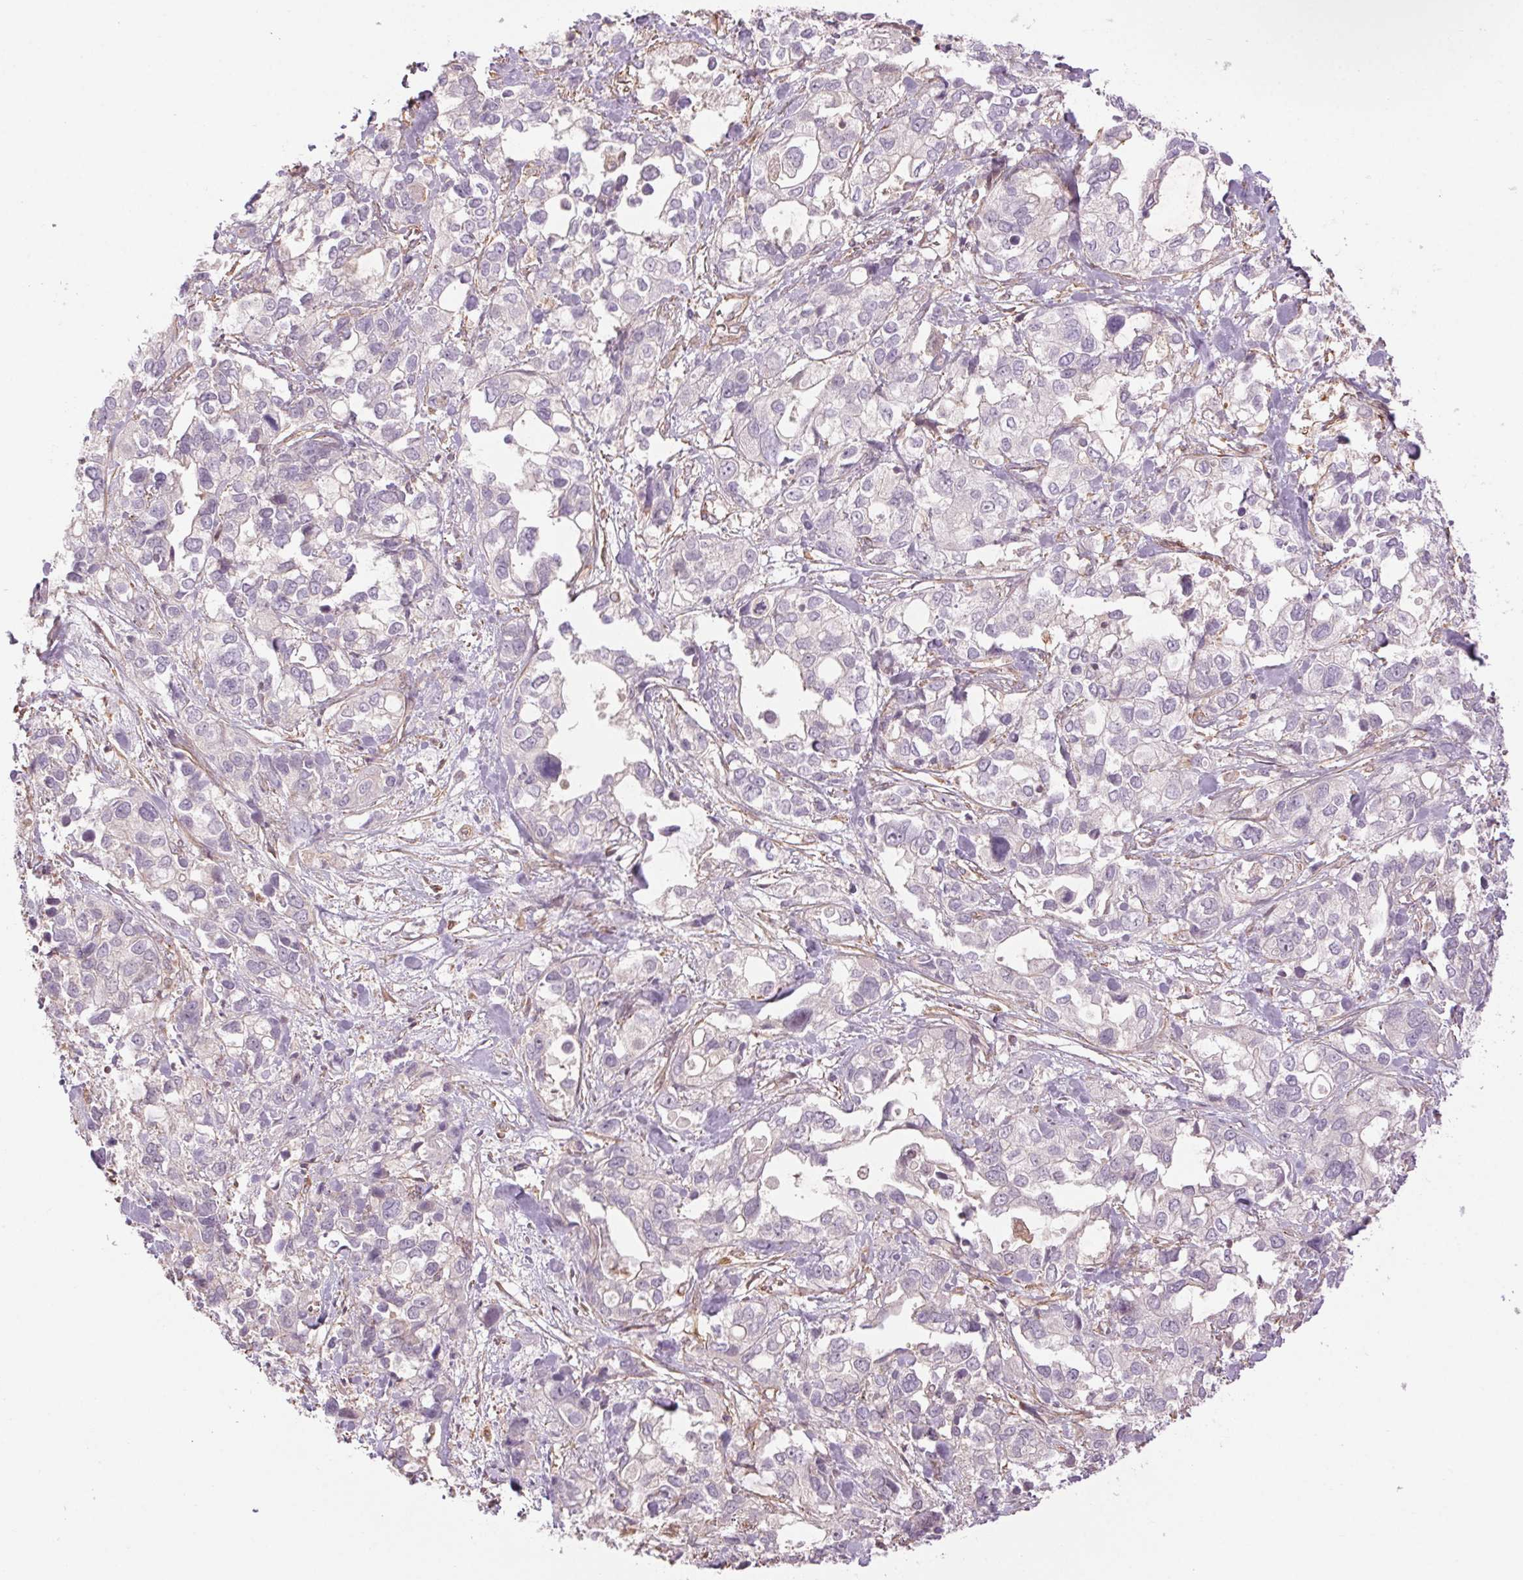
{"staining": {"intensity": "negative", "quantity": "none", "location": "none"}, "tissue": "stomach cancer", "cell_type": "Tumor cells", "image_type": "cancer", "snomed": [{"axis": "morphology", "description": "Adenocarcinoma, NOS"}, {"axis": "topography", "description": "Stomach, upper"}], "caption": "Immunohistochemical staining of stomach cancer shows no significant positivity in tumor cells.", "gene": "CCSER1", "patient": {"sex": "female", "age": 81}}